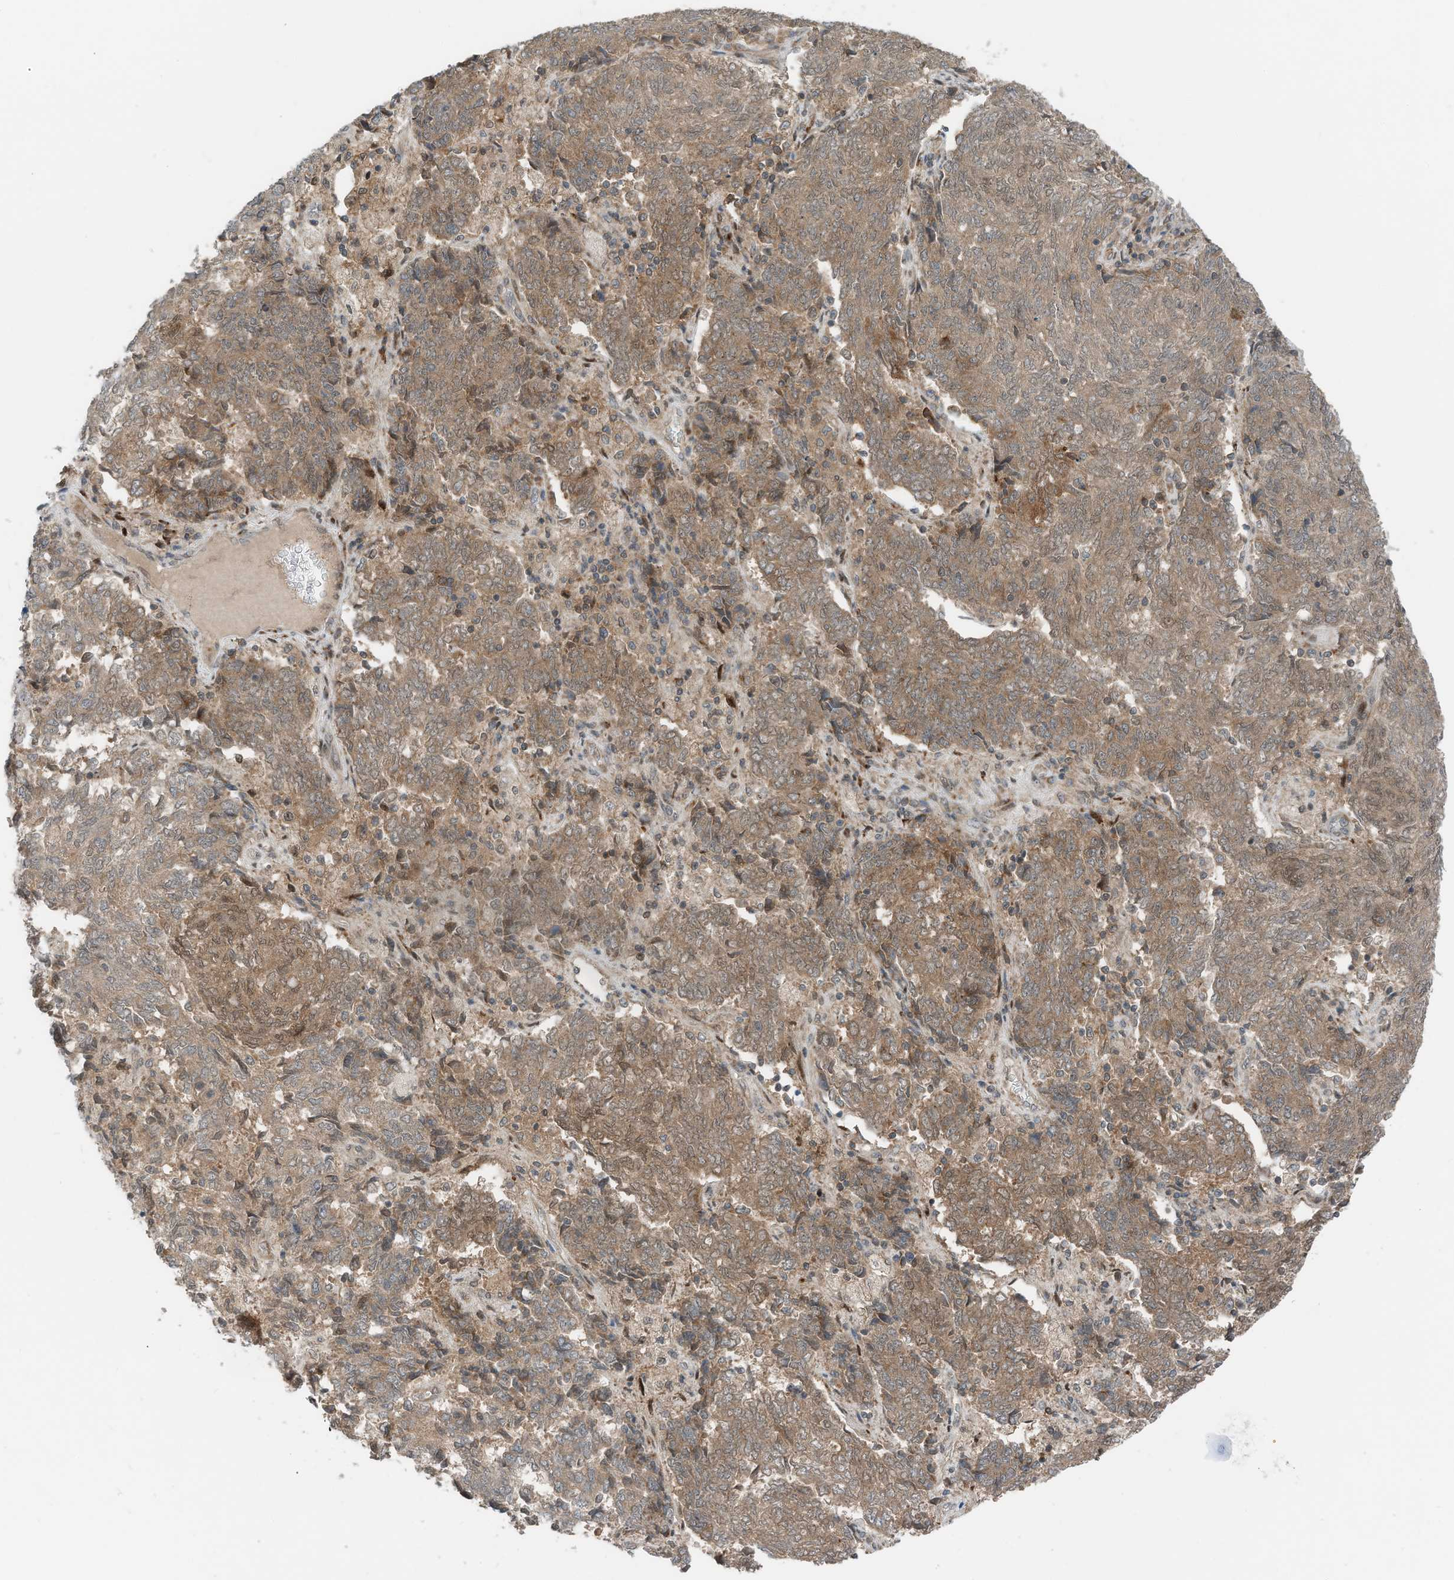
{"staining": {"intensity": "moderate", "quantity": ">75%", "location": "cytoplasmic/membranous"}, "tissue": "endometrial cancer", "cell_type": "Tumor cells", "image_type": "cancer", "snomed": [{"axis": "morphology", "description": "Adenocarcinoma, NOS"}, {"axis": "topography", "description": "Endometrium"}], "caption": "Immunohistochemistry (IHC) of human endometrial cancer demonstrates medium levels of moderate cytoplasmic/membranous staining in approximately >75% of tumor cells. (Brightfield microscopy of DAB IHC at high magnification).", "gene": "RMND1", "patient": {"sex": "female", "age": 80}}